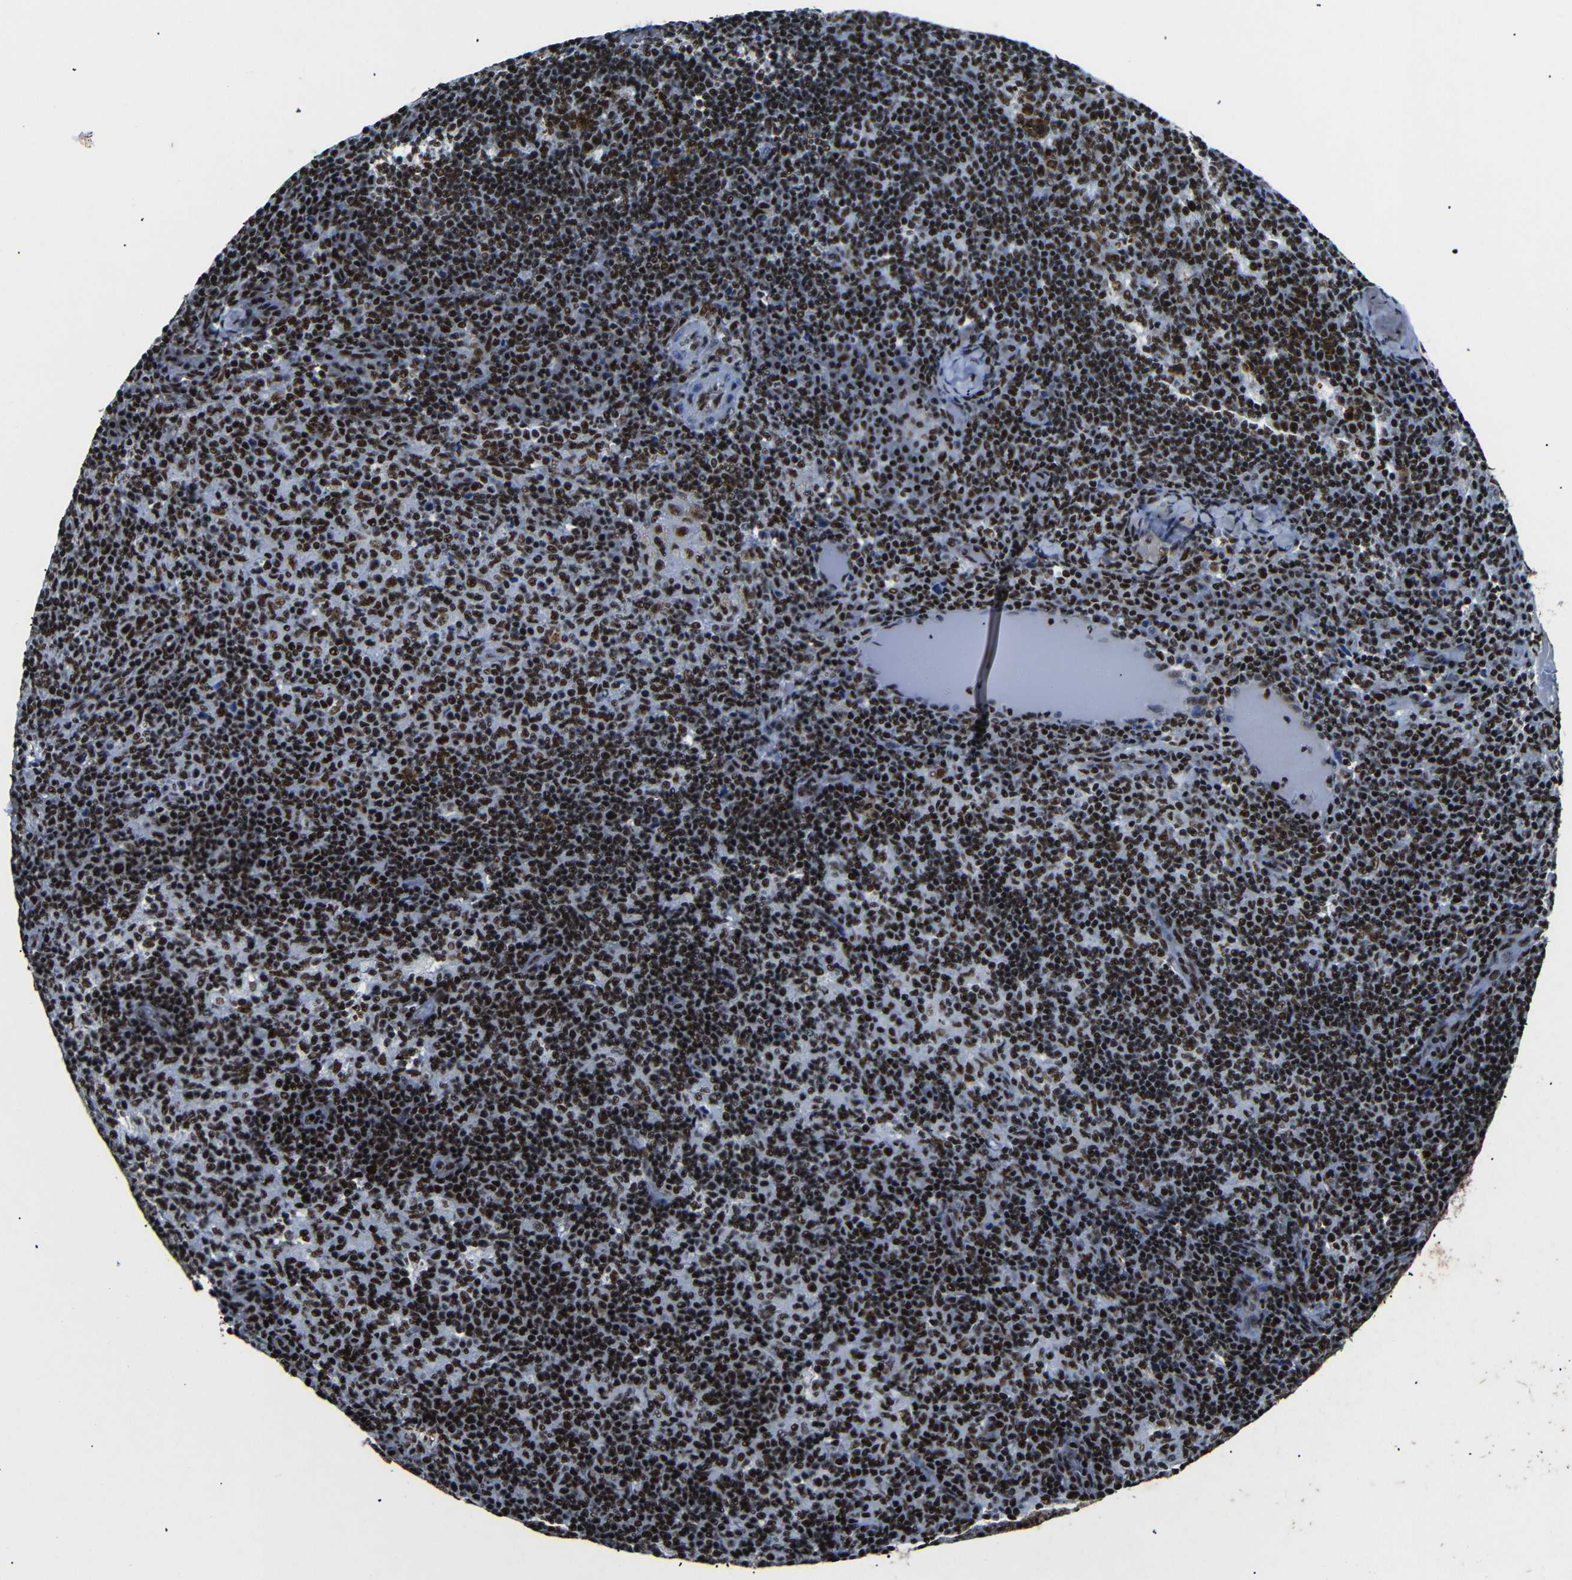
{"staining": {"intensity": "strong", "quantity": "25%-75%", "location": "nuclear"}, "tissue": "lymph node", "cell_type": "Germinal center cells", "image_type": "normal", "snomed": [{"axis": "morphology", "description": "Normal tissue, NOS"}, {"axis": "morphology", "description": "Inflammation, NOS"}, {"axis": "topography", "description": "Lymph node"}], "caption": "Lymph node stained with IHC demonstrates strong nuclear expression in approximately 25%-75% of germinal center cells. (IHC, brightfield microscopy, high magnification).", "gene": "SRSF1", "patient": {"sex": "male", "age": 55}}